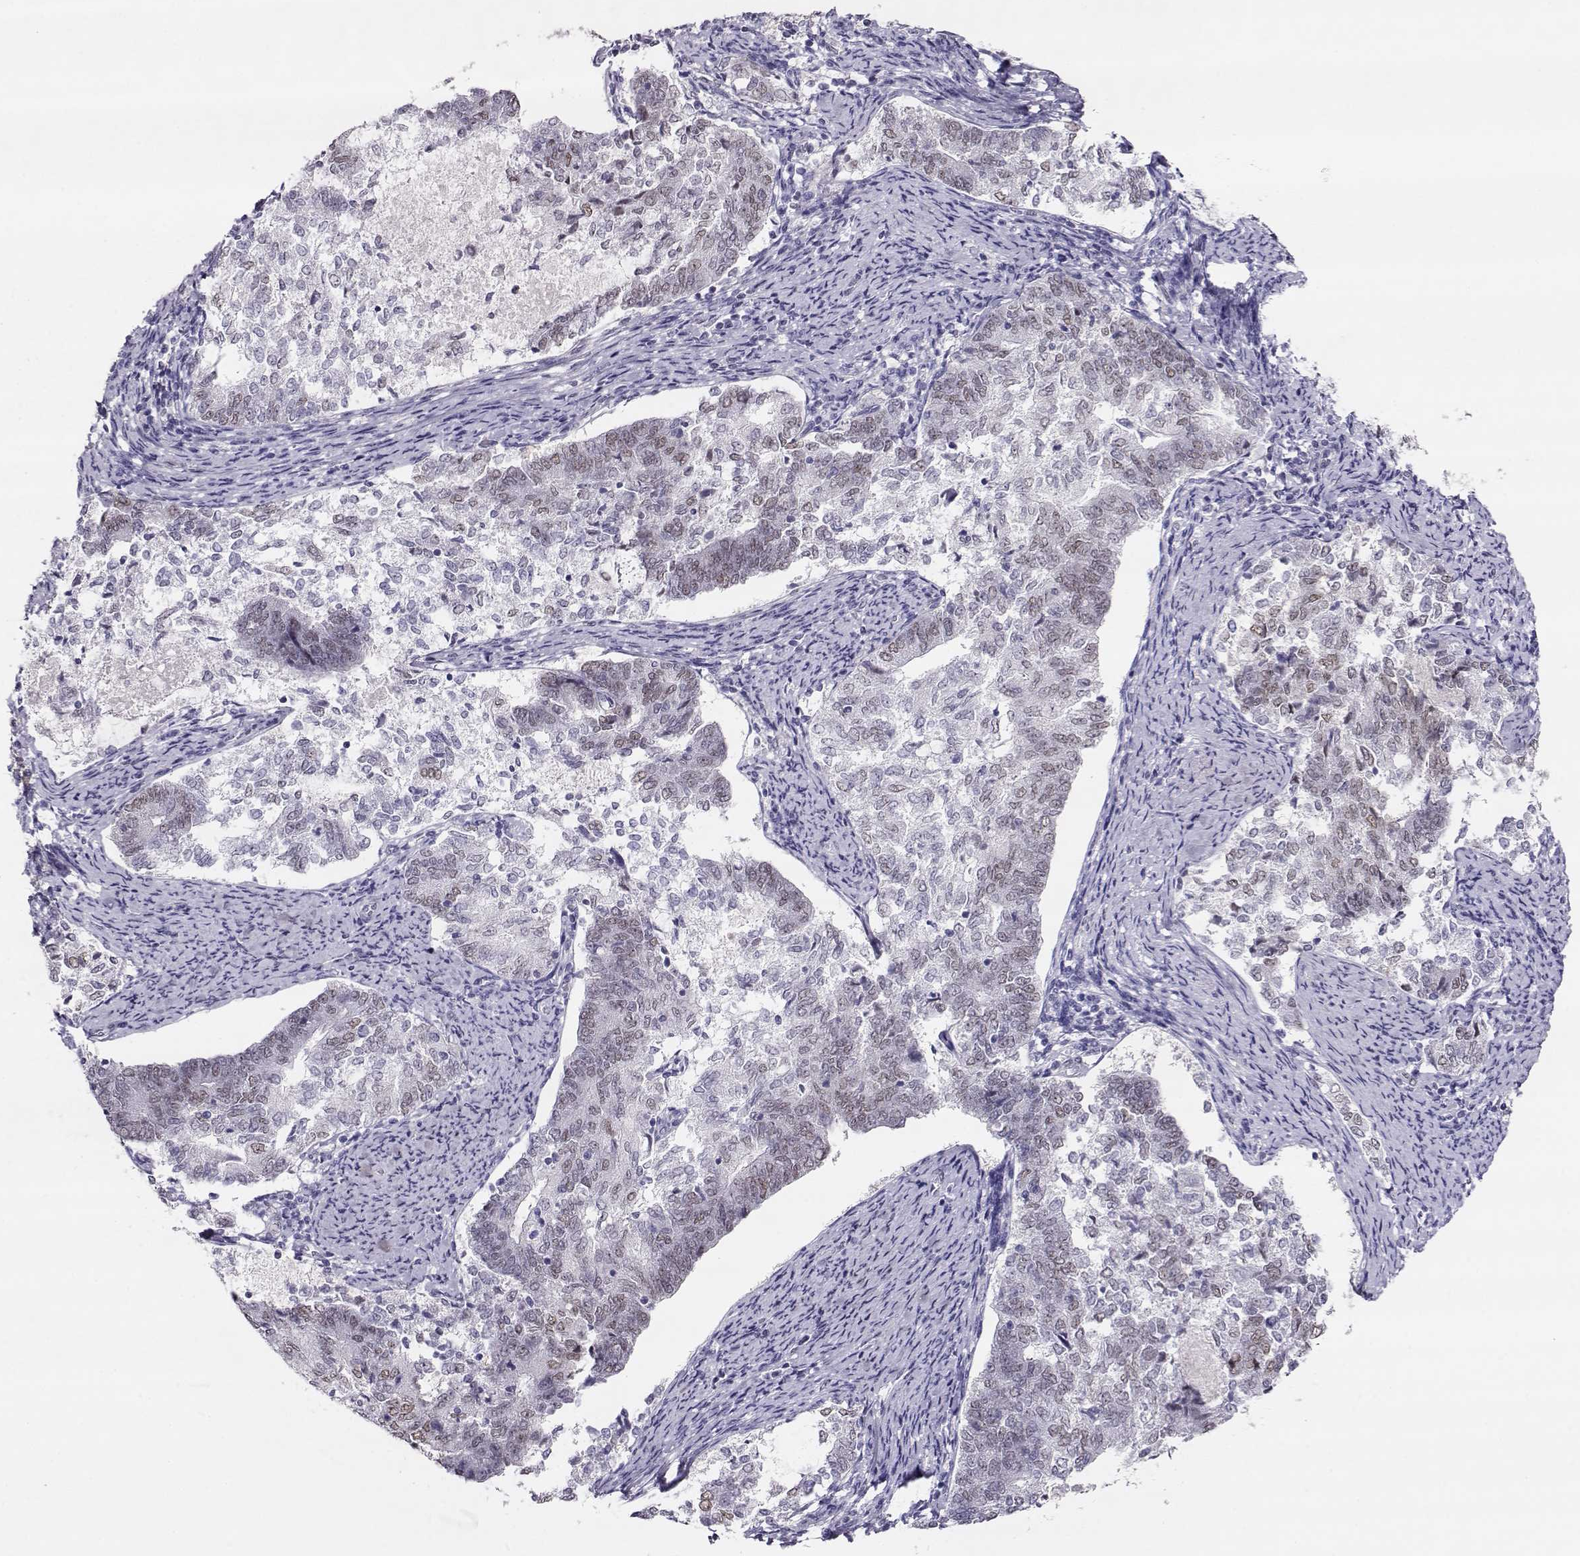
{"staining": {"intensity": "weak", "quantity": "<25%", "location": "nuclear"}, "tissue": "endometrial cancer", "cell_type": "Tumor cells", "image_type": "cancer", "snomed": [{"axis": "morphology", "description": "Adenocarcinoma, NOS"}, {"axis": "topography", "description": "Endometrium"}], "caption": "The photomicrograph shows no significant expression in tumor cells of adenocarcinoma (endometrial).", "gene": "POLI", "patient": {"sex": "female", "age": 65}}